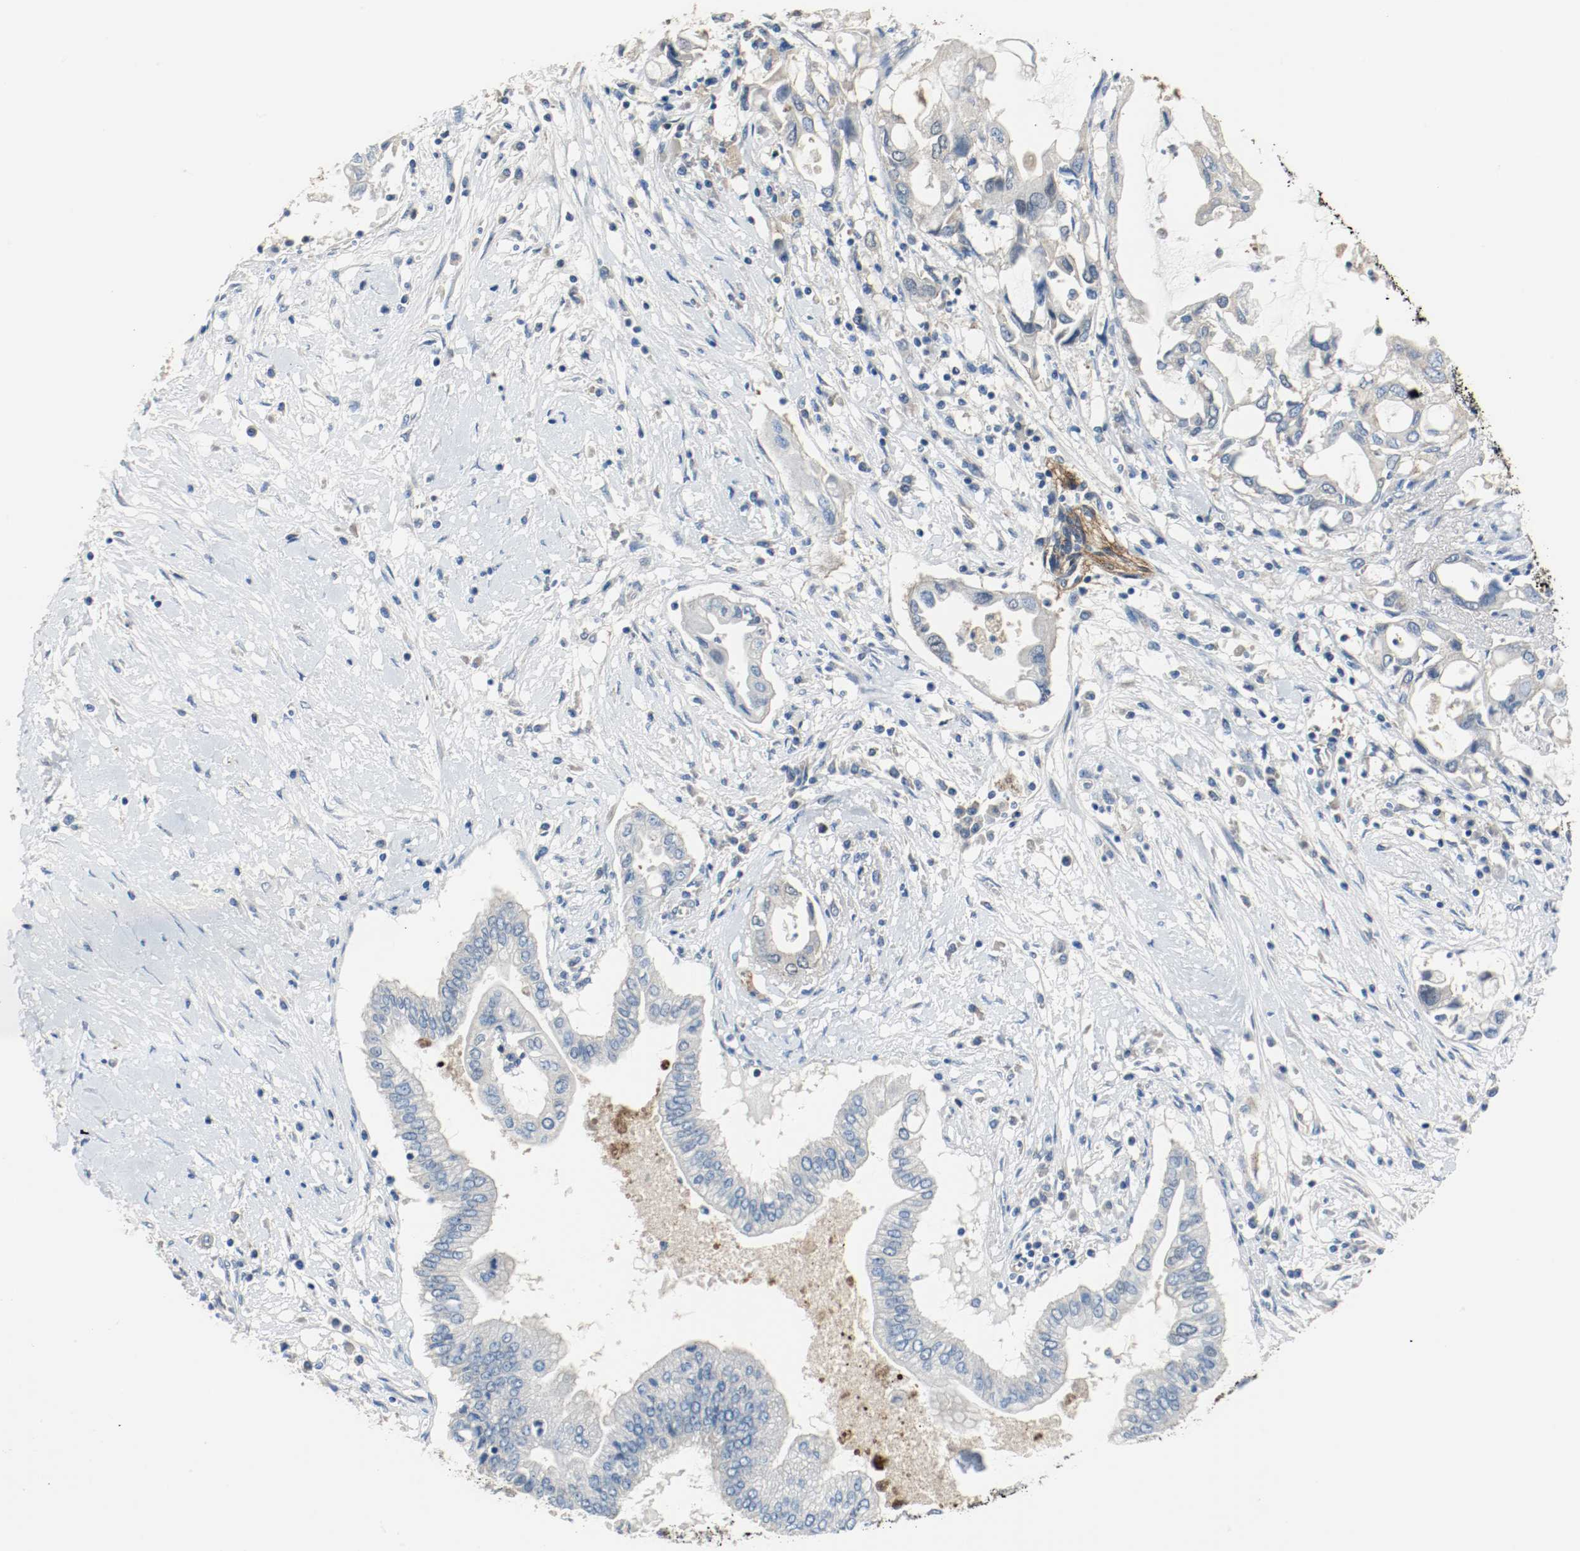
{"staining": {"intensity": "weak", "quantity": ">75%", "location": "cytoplasmic/membranous"}, "tissue": "pancreatic cancer", "cell_type": "Tumor cells", "image_type": "cancer", "snomed": [{"axis": "morphology", "description": "Adenocarcinoma, NOS"}, {"axis": "topography", "description": "Pancreas"}], "caption": "This micrograph displays immunohistochemistry (IHC) staining of human pancreatic cancer (adenocarcinoma), with low weak cytoplasmic/membranous positivity in about >75% of tumor cells.", "gene": "TUBA3D", "patient": {"sex": "female", "age": 57}}